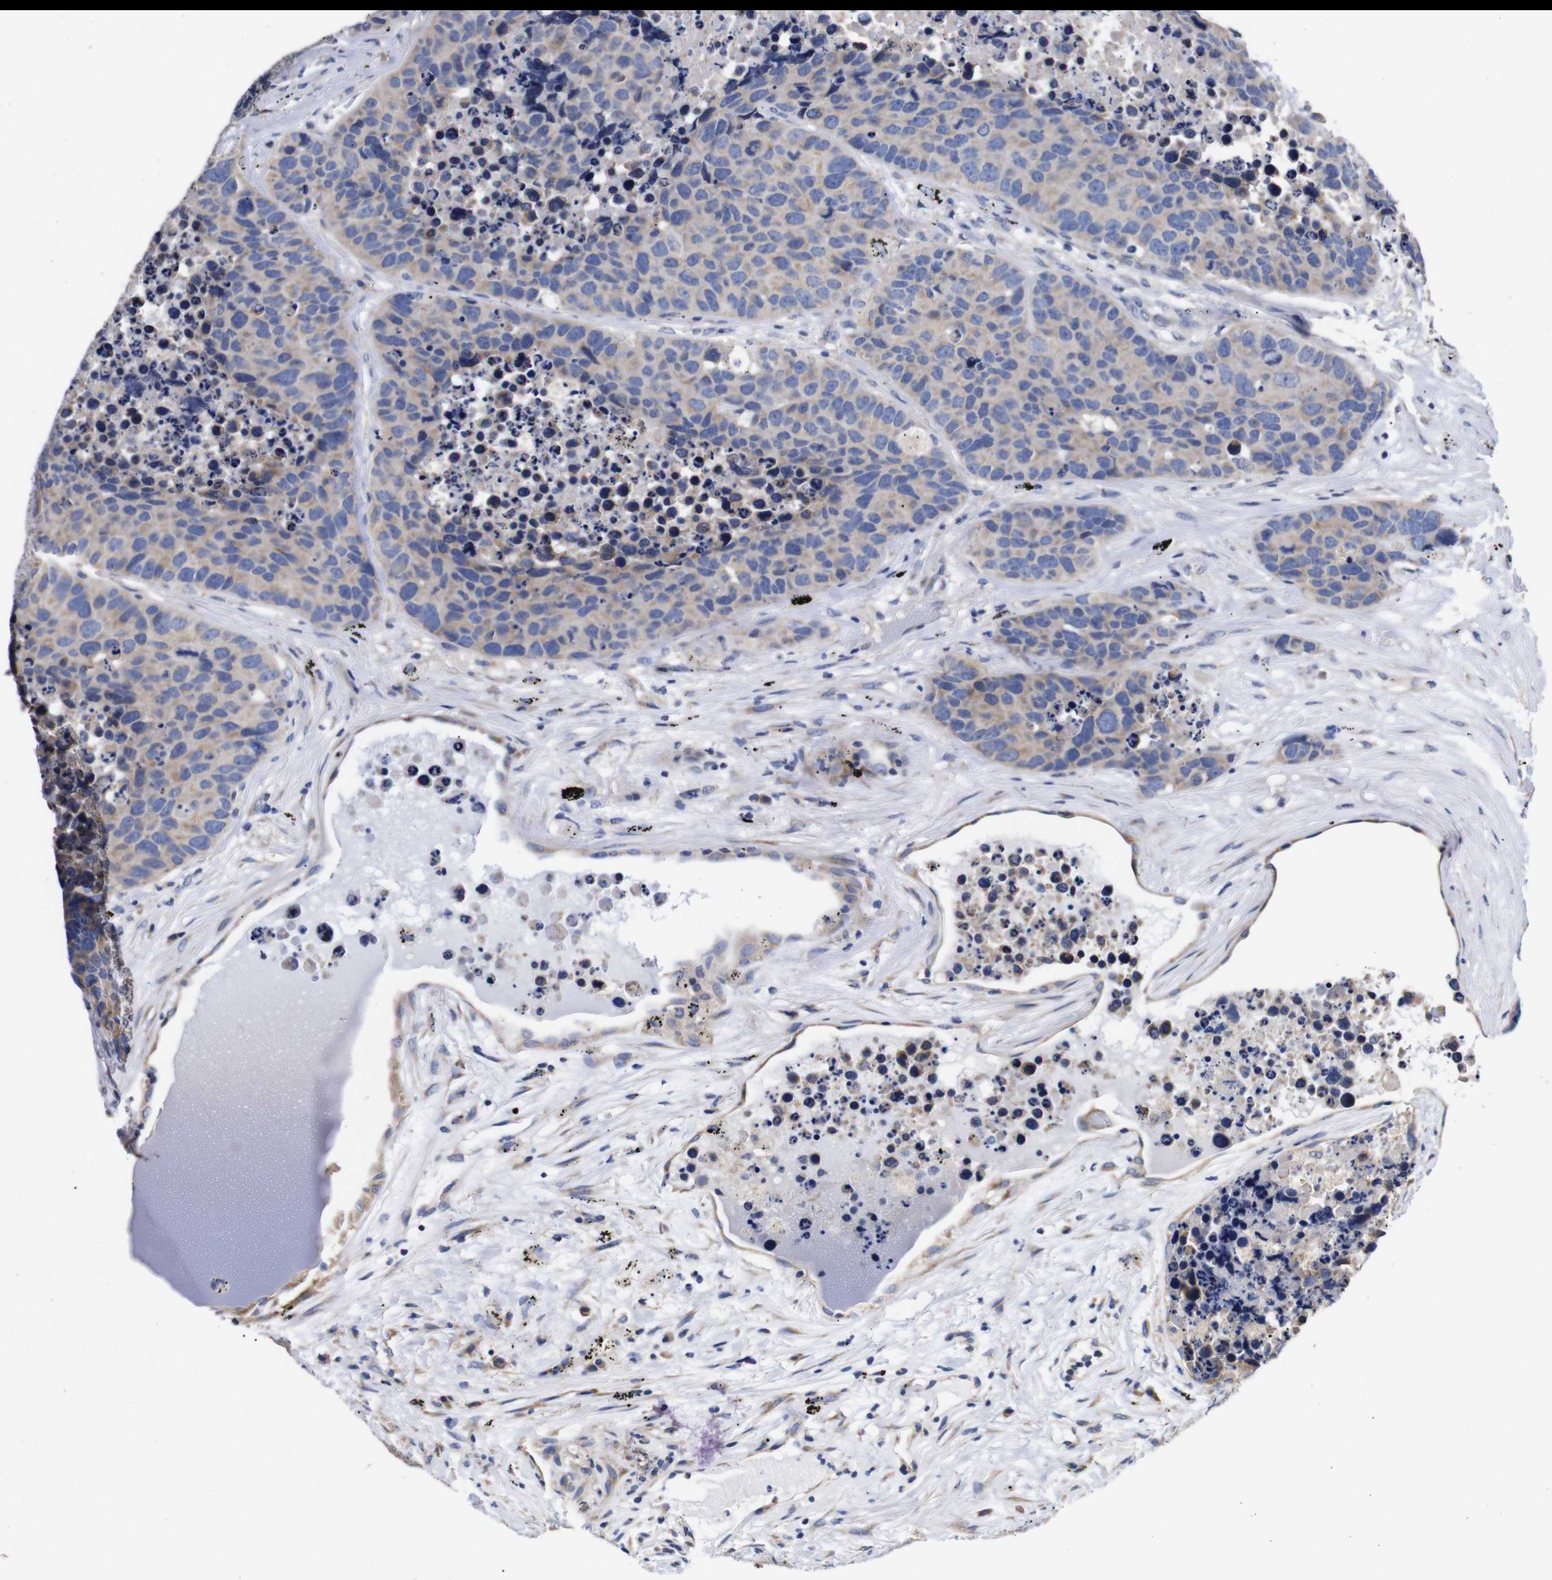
{"staining": {"intensity": "weak", "quantity": "<25%", "location": "cytoplasmic/membranous"}, "tissue": "carcinoid", "cell_type": "Tumor cells", "image_type": "cancer", "snomed": [{"axis": "morphology", "description": "Carcinoid, malignant, NOS"}, {"axis": "topography", "description": "Lung"}], "caption": "Tumor cells are negative for brown protein staining in carcinoid.", "gene": "OPN3", "patient": {"sex": "male", "age": 60}}